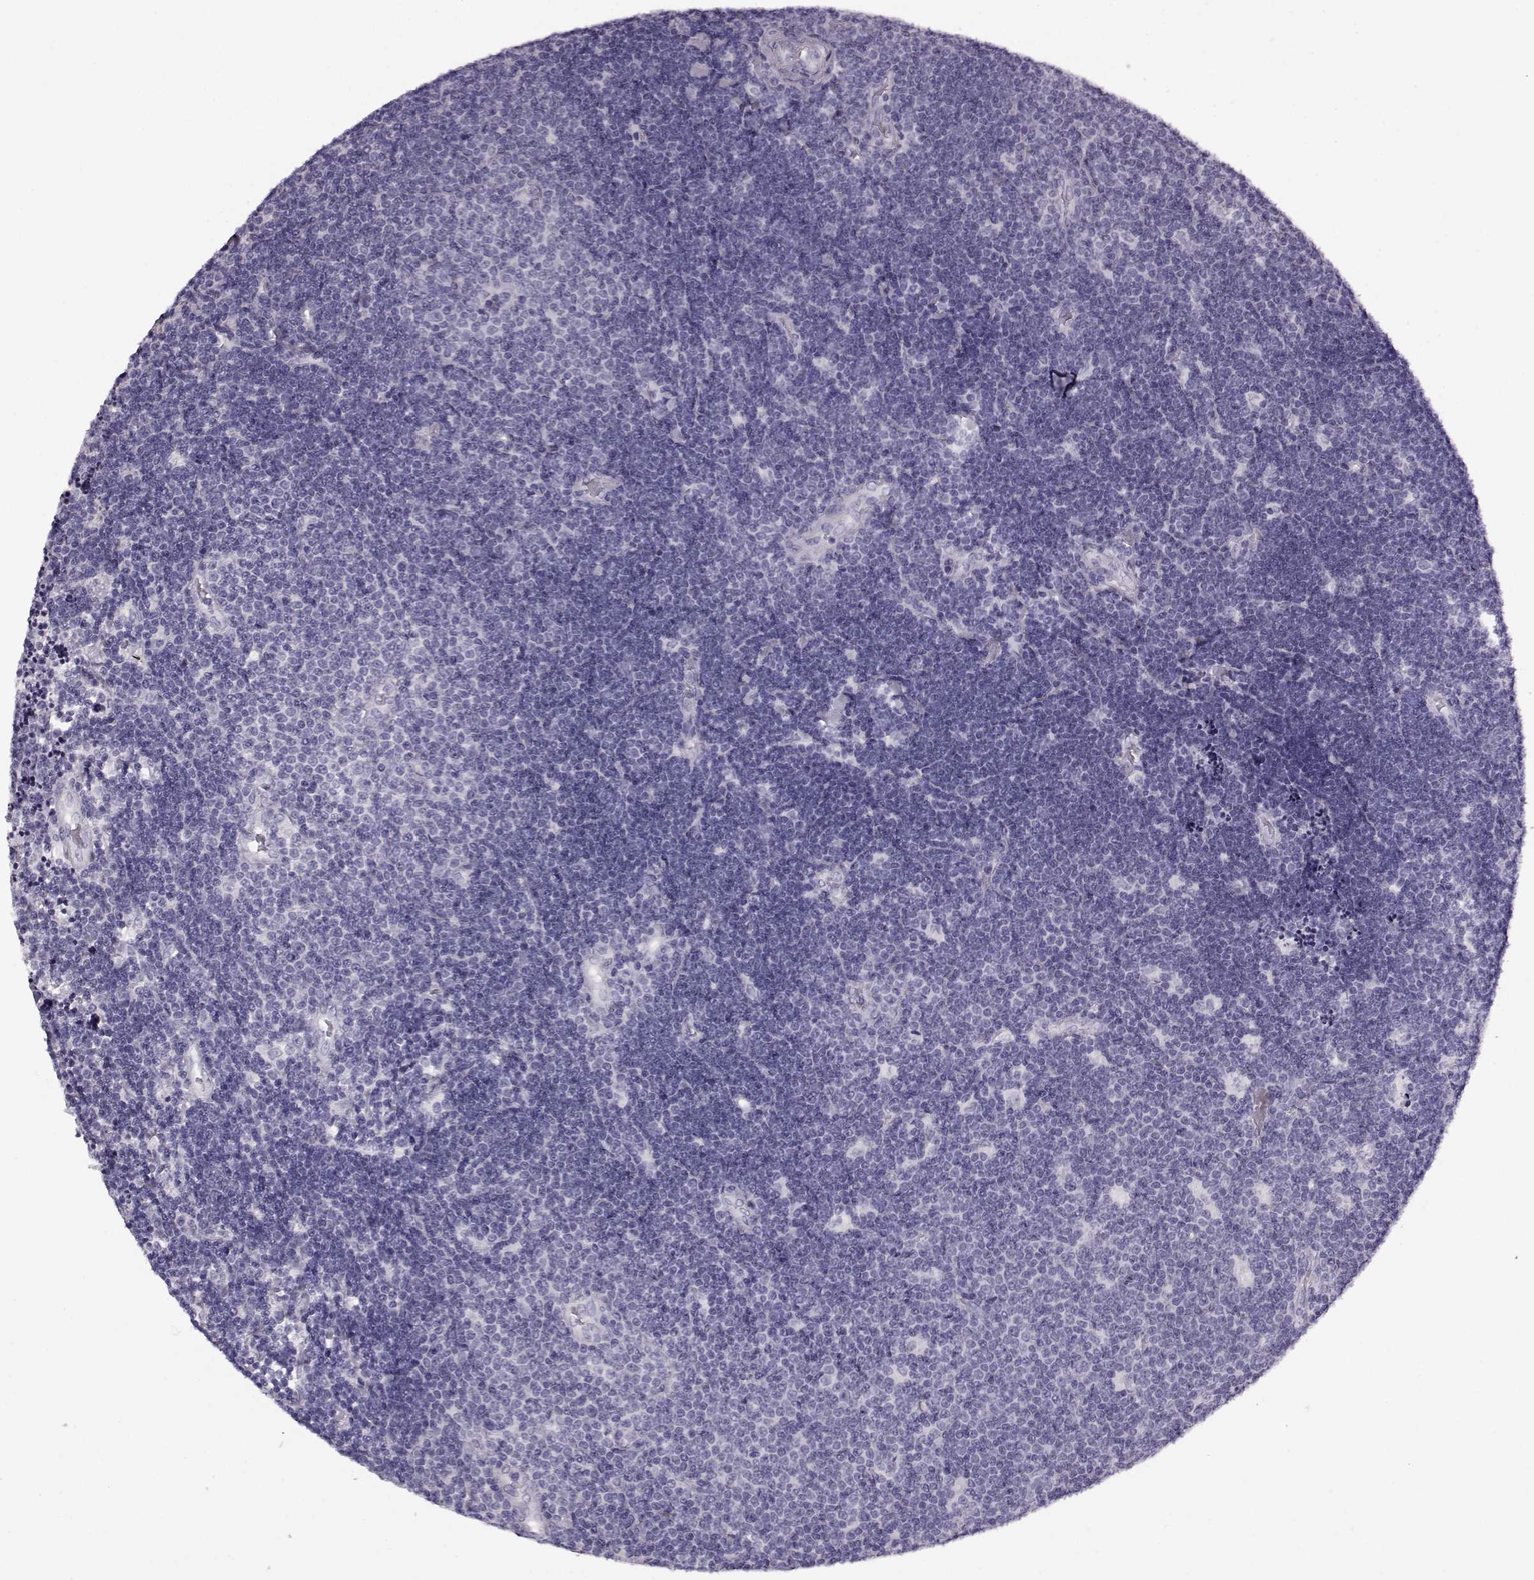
{"staining": {"intensity": "negative", "quantity": "none", "location": "none"}, "tissue": "lymphoma", "cell_type": "Tumor cells", "image_type": "cancer", "snomed": [{"axis": "morphology", "description": "Malignant lymphoma, non-Hodgkin's type, Low grade"}, {"axis": "topography", "description": "Brain"}], "caption": "This micrograph is of lymphoma stained with IHC to label a protein in brown with the nuclei are counter-stained blue. There is no staining in tumor cells.", "gene": "AIPL1", "patient": {"sex": "female", "age": 66}}